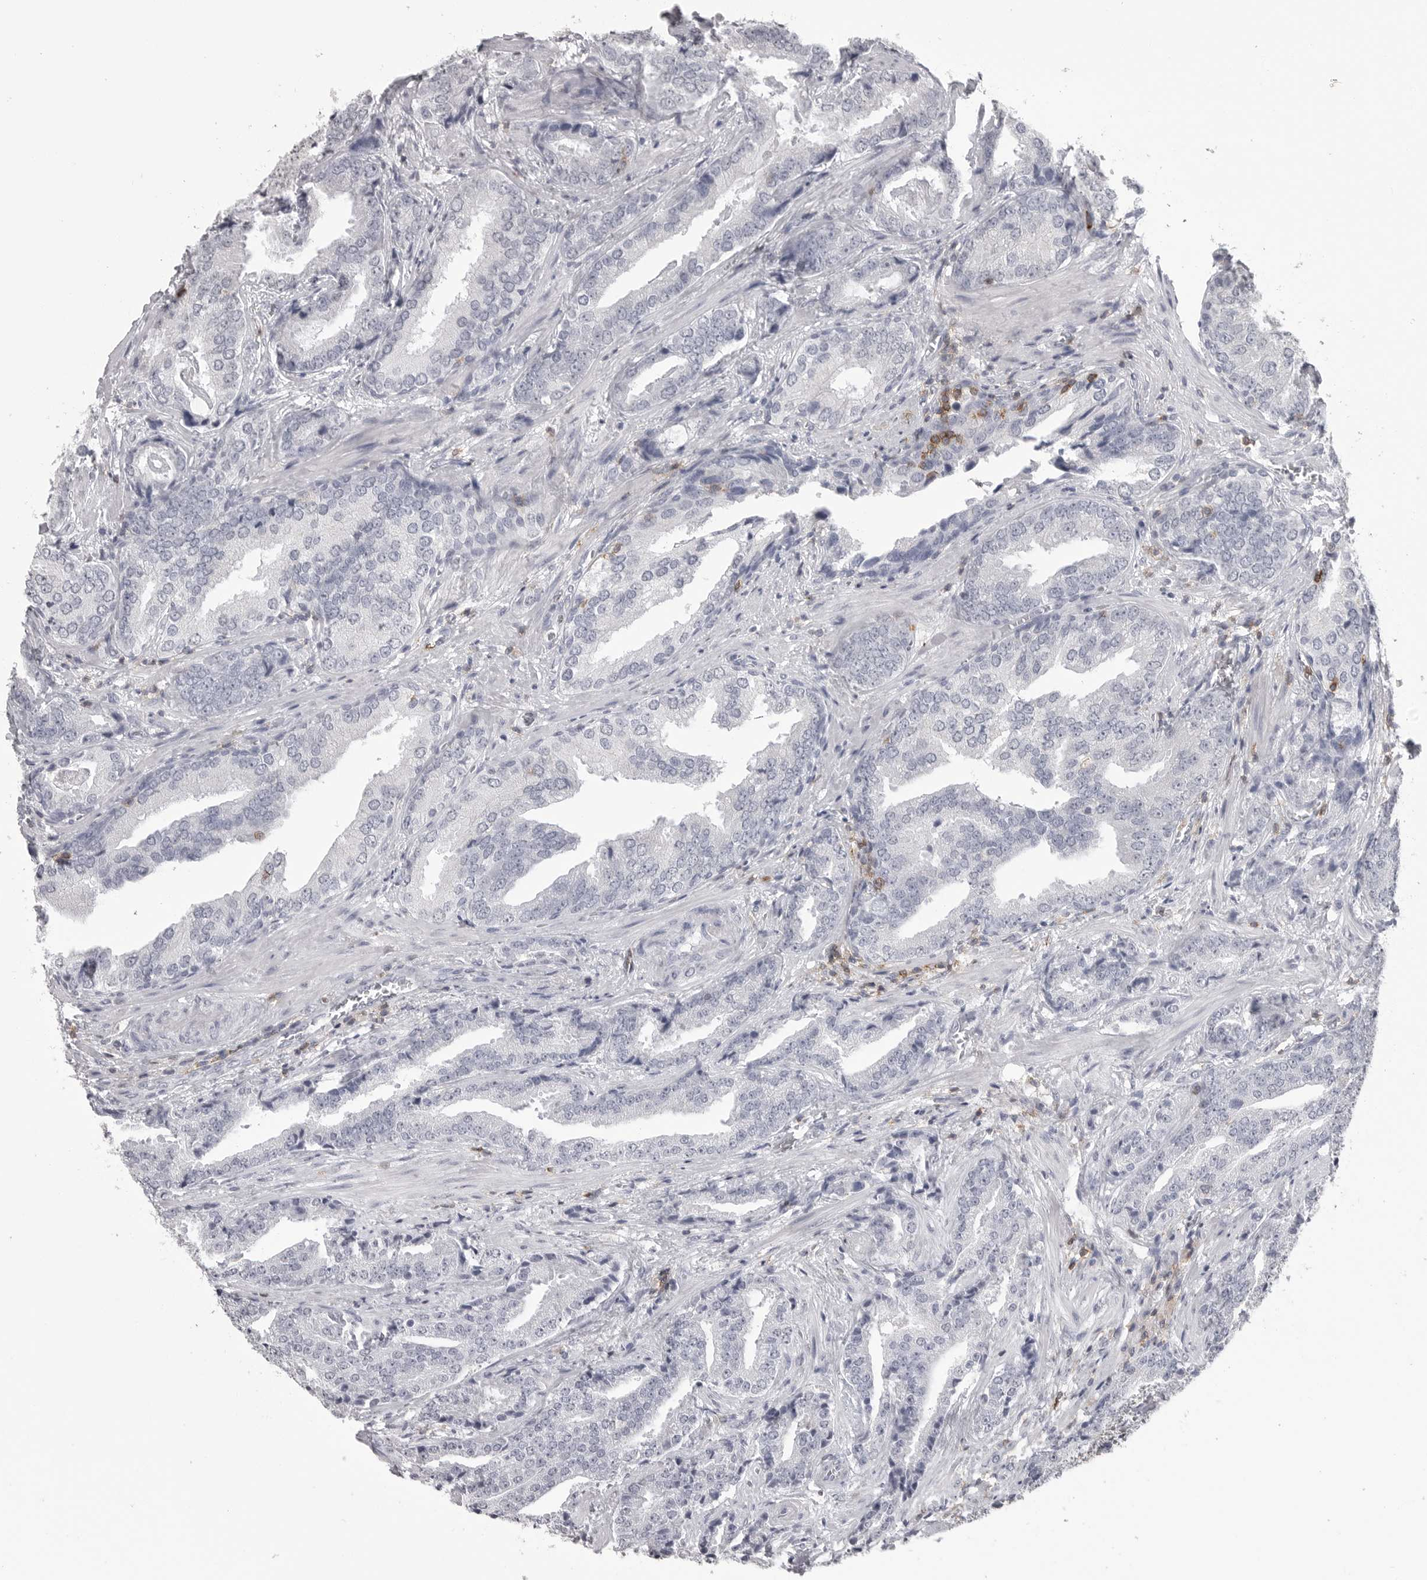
{"staining": {"intensity": "negative", "quantity": "none", "location": "none"}, "tissue": "prostate cancer", "cell_type": "Tumor cells", "image_type": "cancer", "snomed": [{"axis": "morphology", "description": "Adenocarcinoma, Low grade"}, {"axis": "topography", "description": "Prostate"}], "caption": "The photomicrograph reveals no significant positivity in tumor cells of adenocarcinoma (low-grade) (prostate). (Brightfield microscopy of DAB immunohistochemistry at high magnification).", "gene": "ITGAL", "patient": {"sex": "male", "age": 67}}